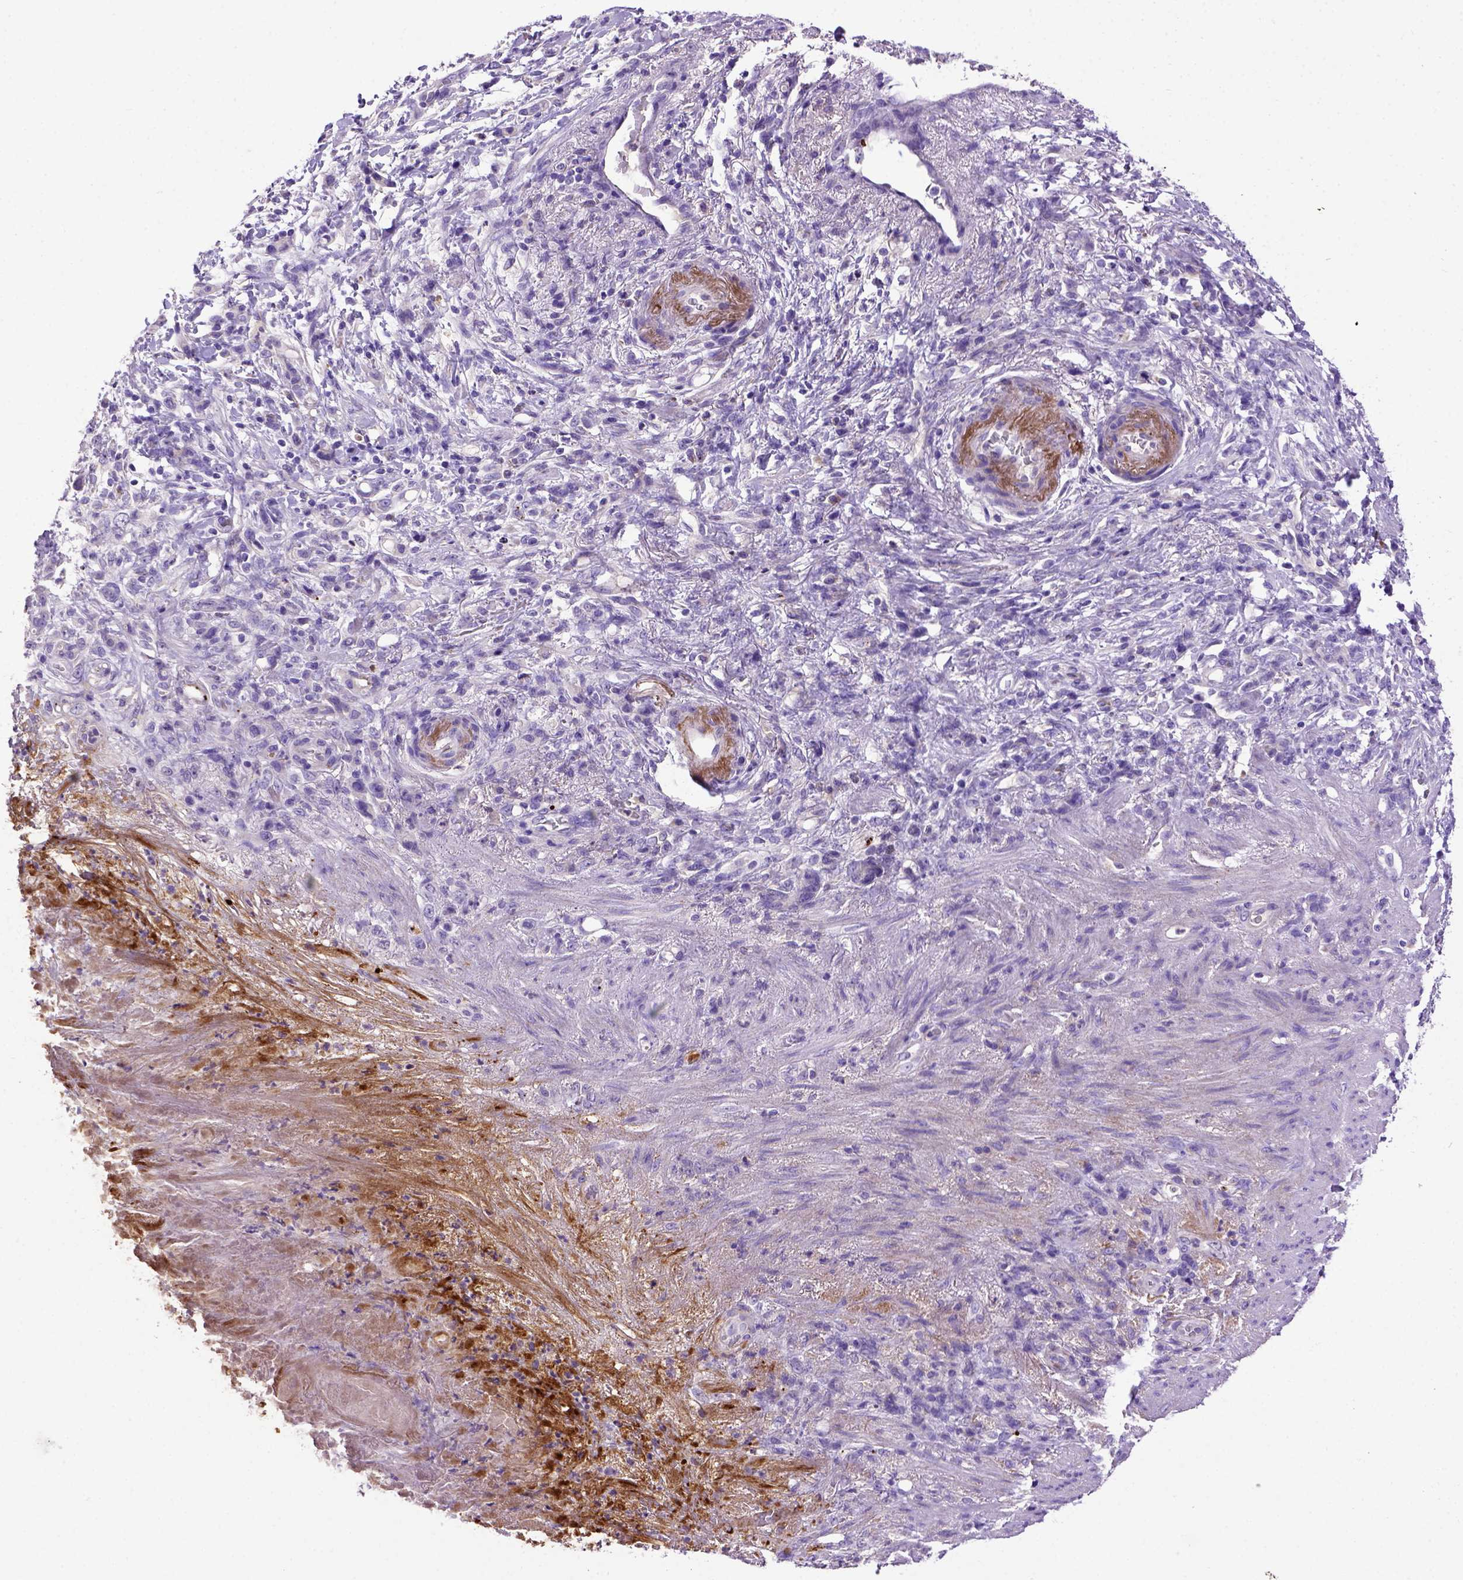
{"staining": {"intensity": "negative", "quantity": "none", "location": "none"}, "tissue": "stomach cancer", "cell_type": "Tumor cells", "image_type": "cancer", "snomed": [{"axis": "morphology", "description": "Adenocarcinoma, NOS"}, {"axis": "topography", "description": "Stomach"}], "caption": "This is a image of IHC staining of stomach adenocarcinoma, which shows no staining in tumor cells. (Stains: DAB (3,3'-diaminobenzidine) immunohistochemistry (IHC) with hematoxylin counter stain, Microscopy: brightfield microscopy at high magnification).", "gene": "ADAM12", "patient": {"sex": "female", "age": 84}}